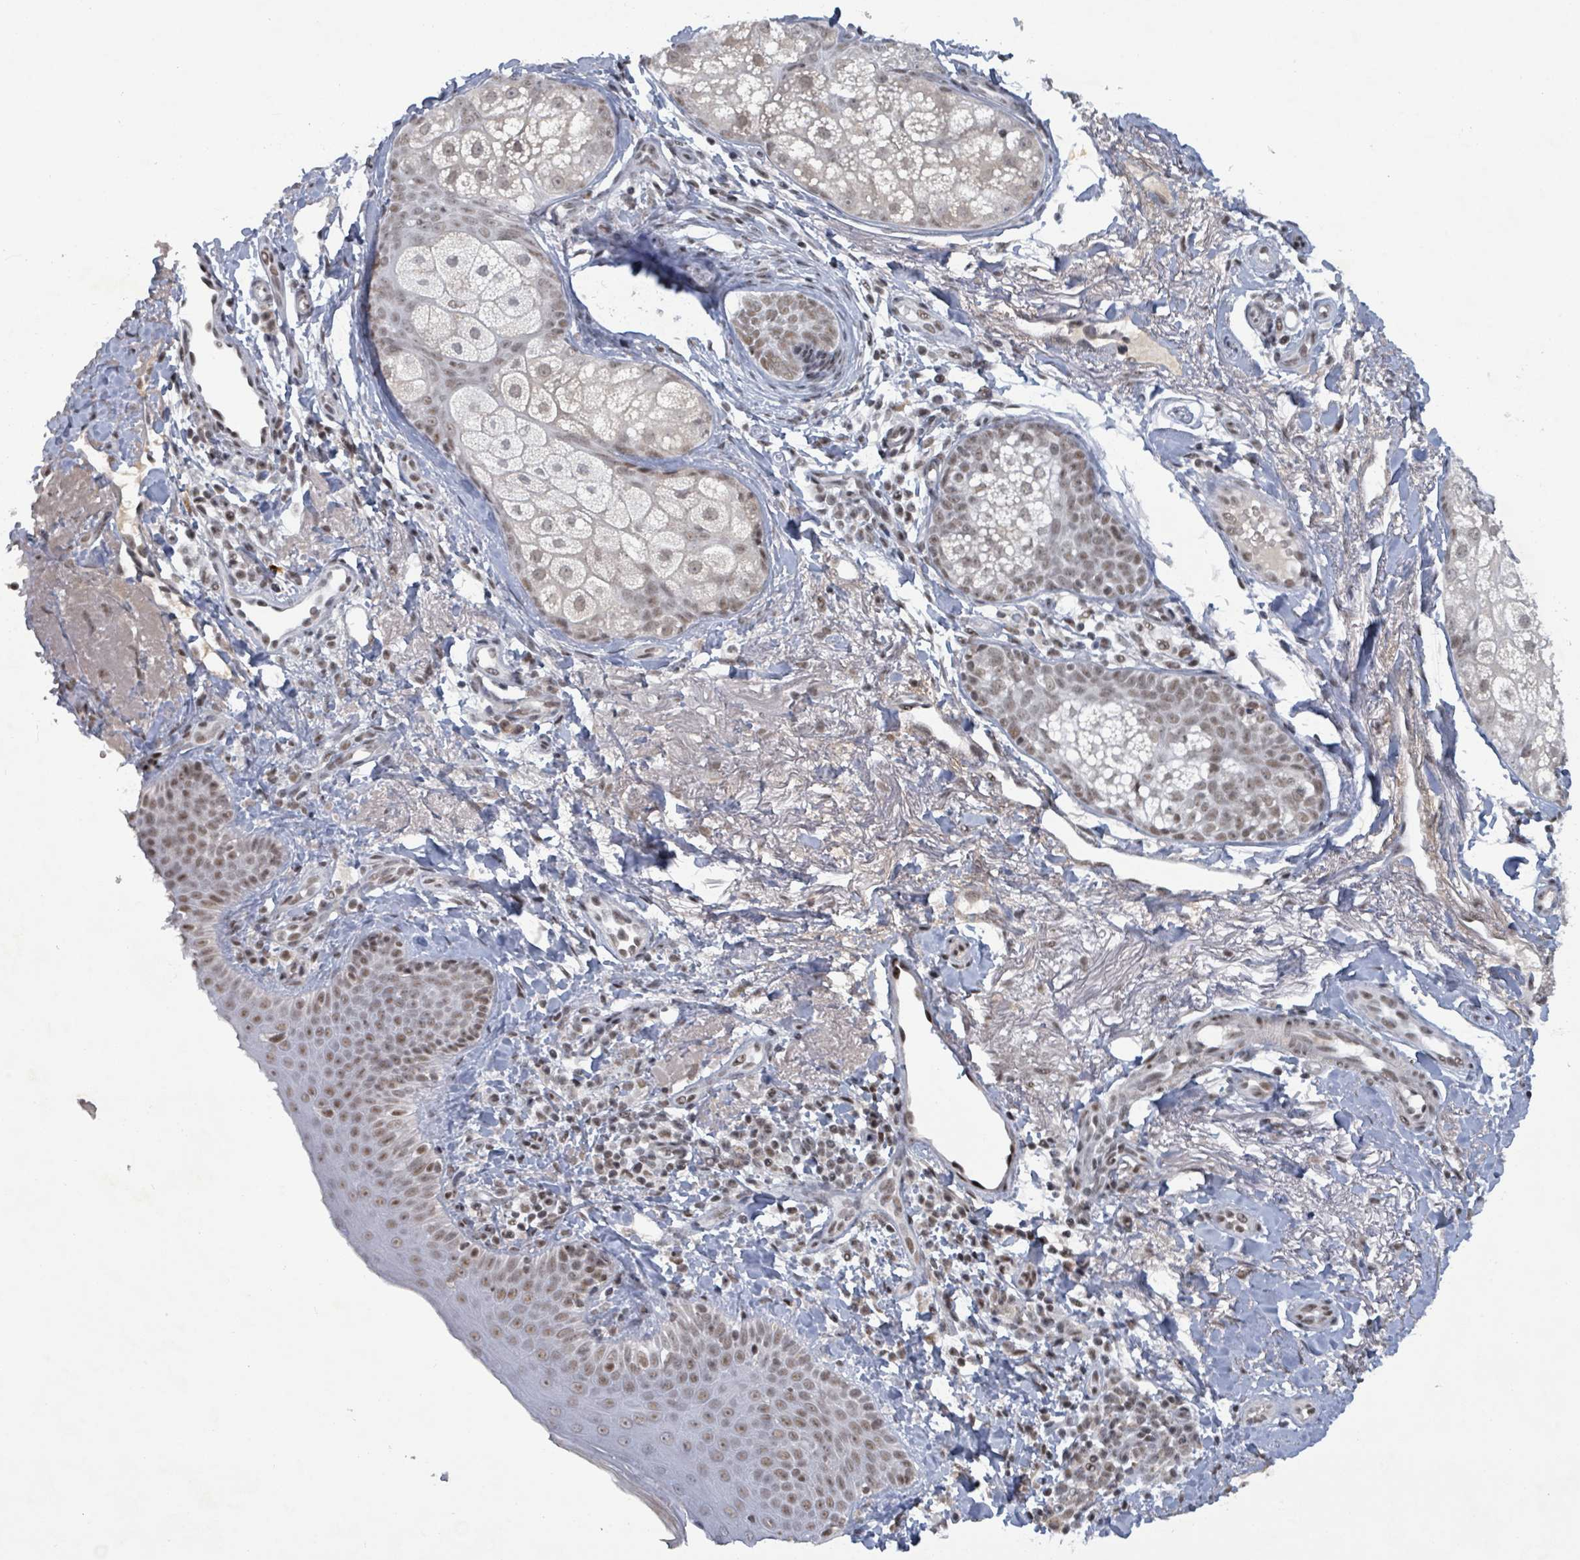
{"staining": {"intensity": "weak", "quantity": ">75%", "location": "nuclear"}, "tissue": "skin", "cell_type": "Fibroblasts", "image_type": "normal", "snomed": [{"axis": "morphology", "description": "Normal tissue, NOS"}, {"axis": "topography", "description": "Skin"}], "caption": "Immunohistochemistry (DAB (3,3'-diaminobenzidine)) staining of unremarkable skin displays weak nuclear protein positivity in approximately >75% of fibroblasts. (Brightfield microscopy of DAB IHC at high magnification).", "gene": "BANP", "patient": {"sex": "male", "age": 57}}